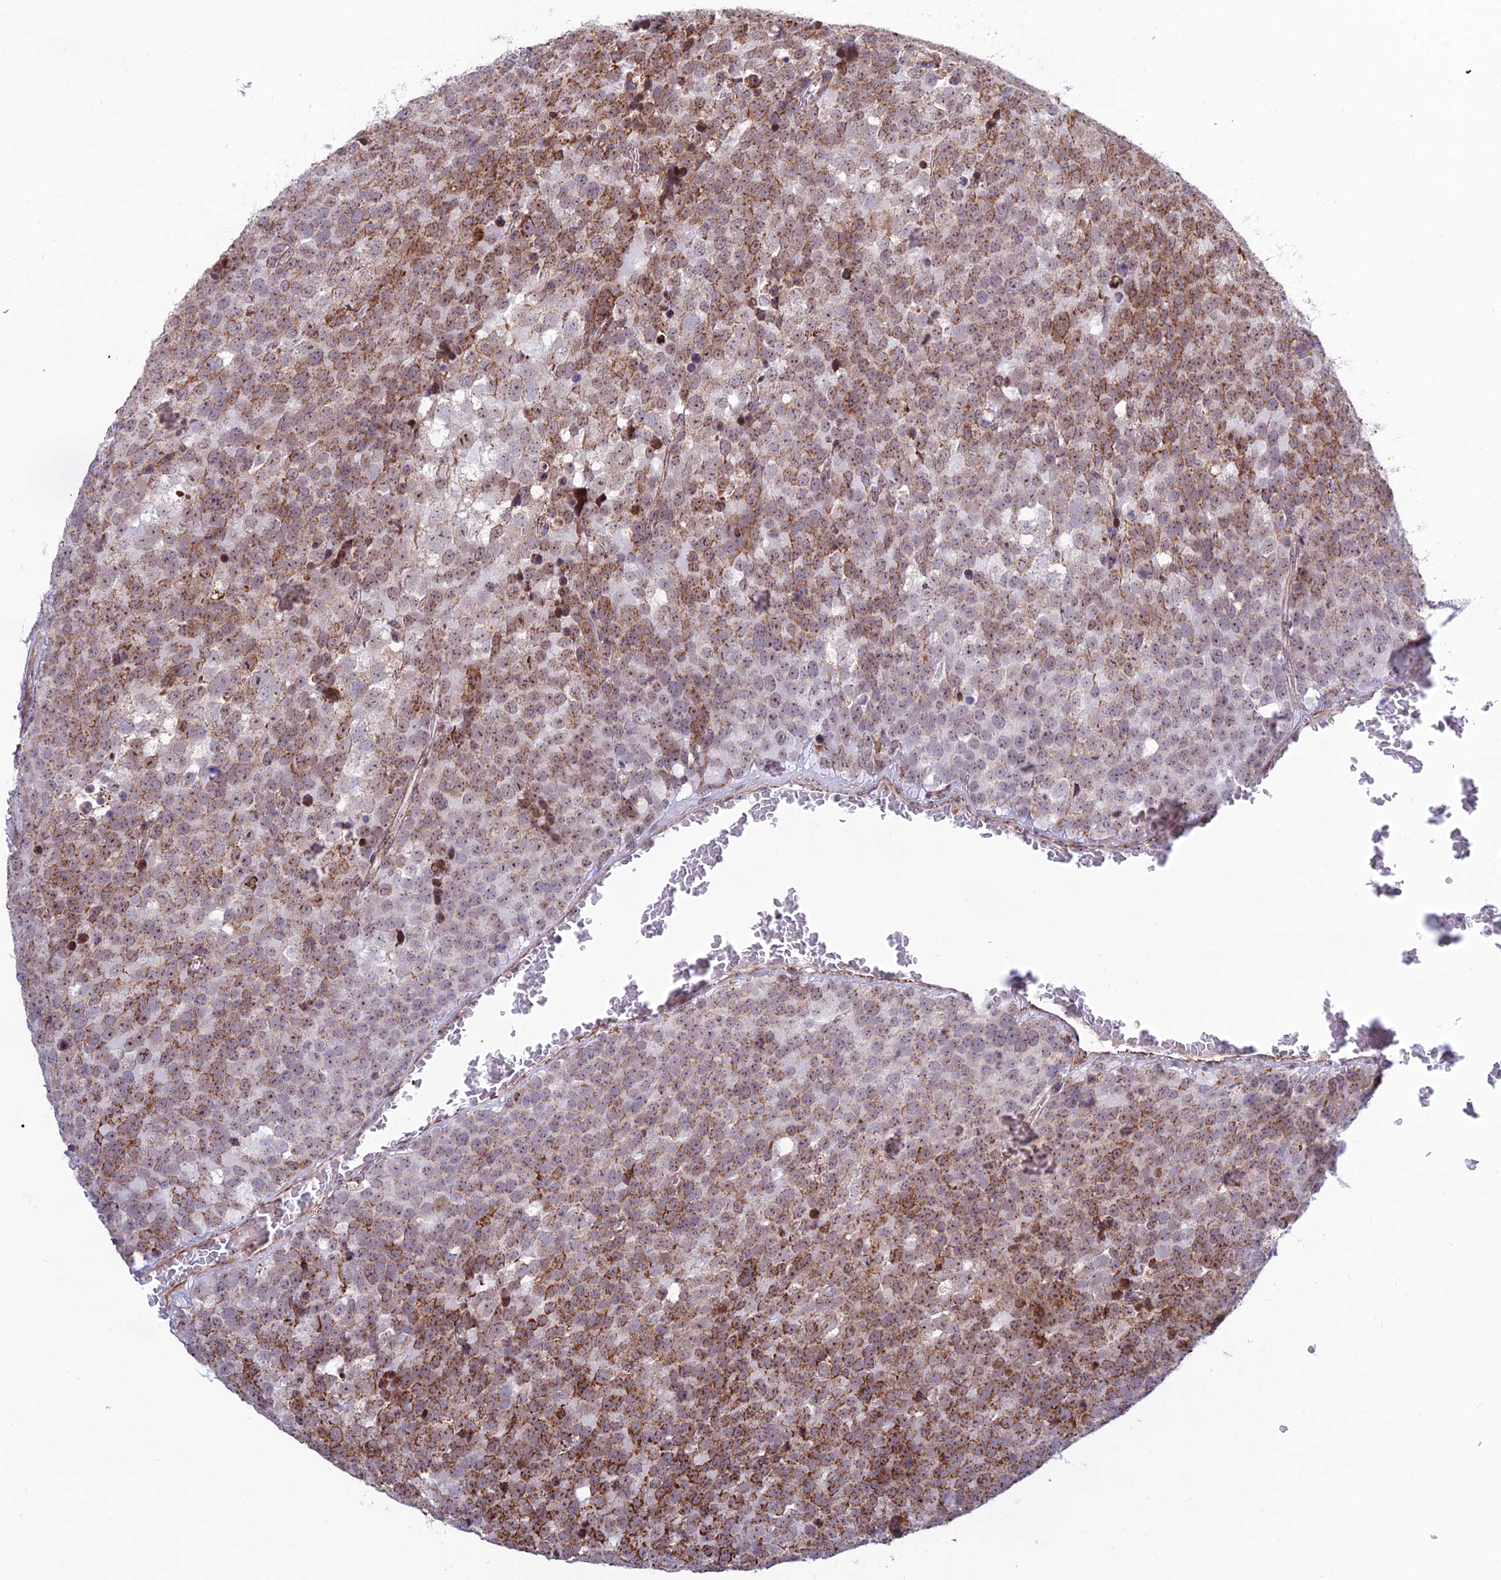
{"staining": {"intensity": "strong", "quantity": "25%-75%", "location": "cytoplasmic/membranous,nuclear"}, "tissue": "testis cancer", "cell_type": "Tumor cells", "image_type": "cancer", "snomed": [{"axis": "morphology", "description": "Seminoma, NOS"}, {"axis": "topography", "description": "Testis"}], "caption": "Strong cytoplasmic/membranous and nuclear protein positivity is present in approximately 25%-75% of tumor cells in testis seminoma.", "gene": "POLR1G", "patient": {"sex": "male", "age": 71}}